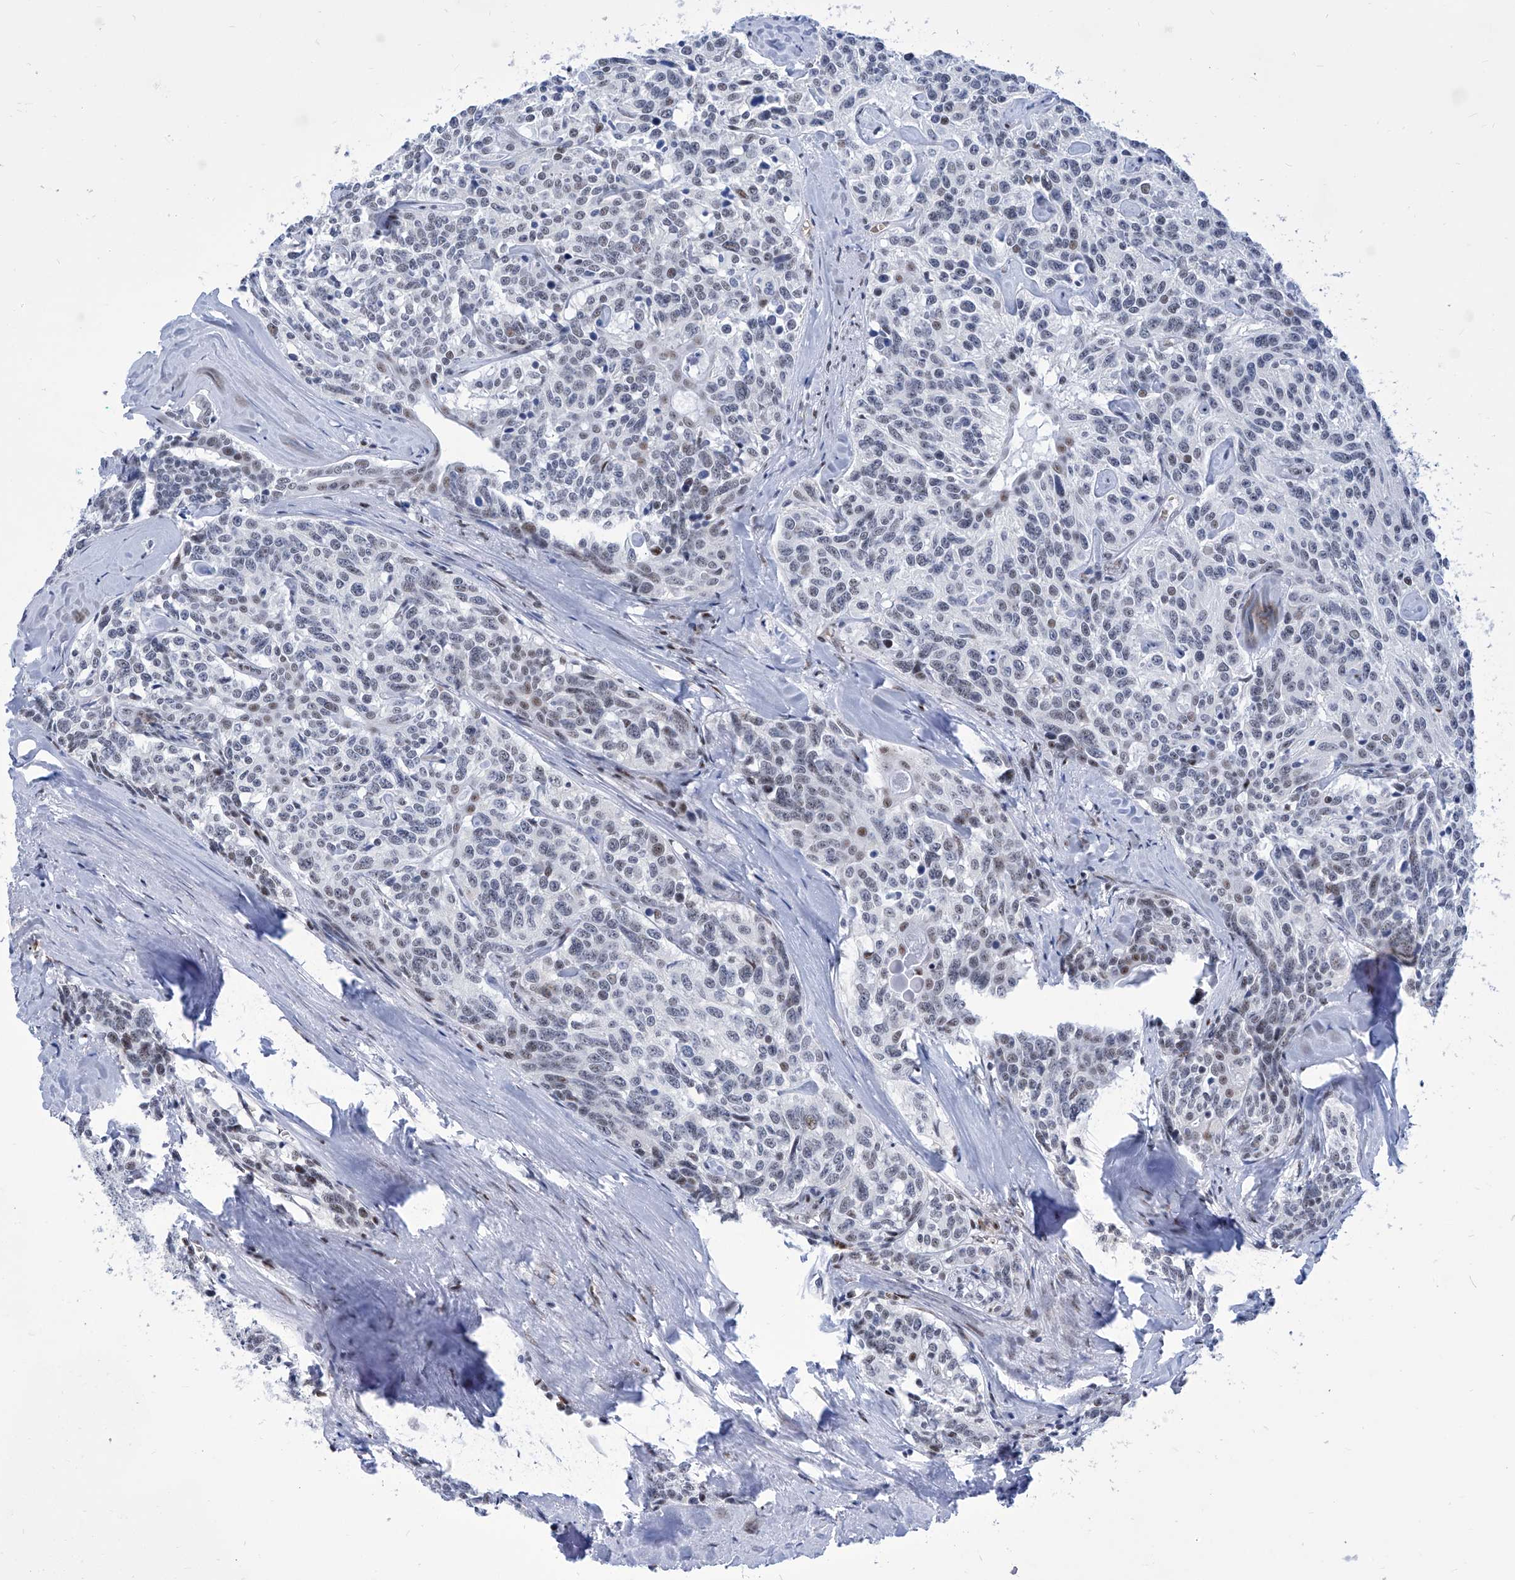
{"staining": {"intensity": "strong", "quantity": "<25%", "location": "nuclear"}, "tissue": "carcinoid", "cell_type": "Tumor cells", "image_type": "cancer", "snomed": [{"axis": "morphology", "description": "Carcinoid, malignant, NOS"}, {"axis": "topography", "description": "Lung"}], "caption": "Tumor cells exhibit strong nuclear staining in approximately <25% of cells in malignant carcinoid. (DAB IHC with brightfield microscopy, high magnification).", "gene": "SART1", "patient": {"sex": "female", "age": 46}}